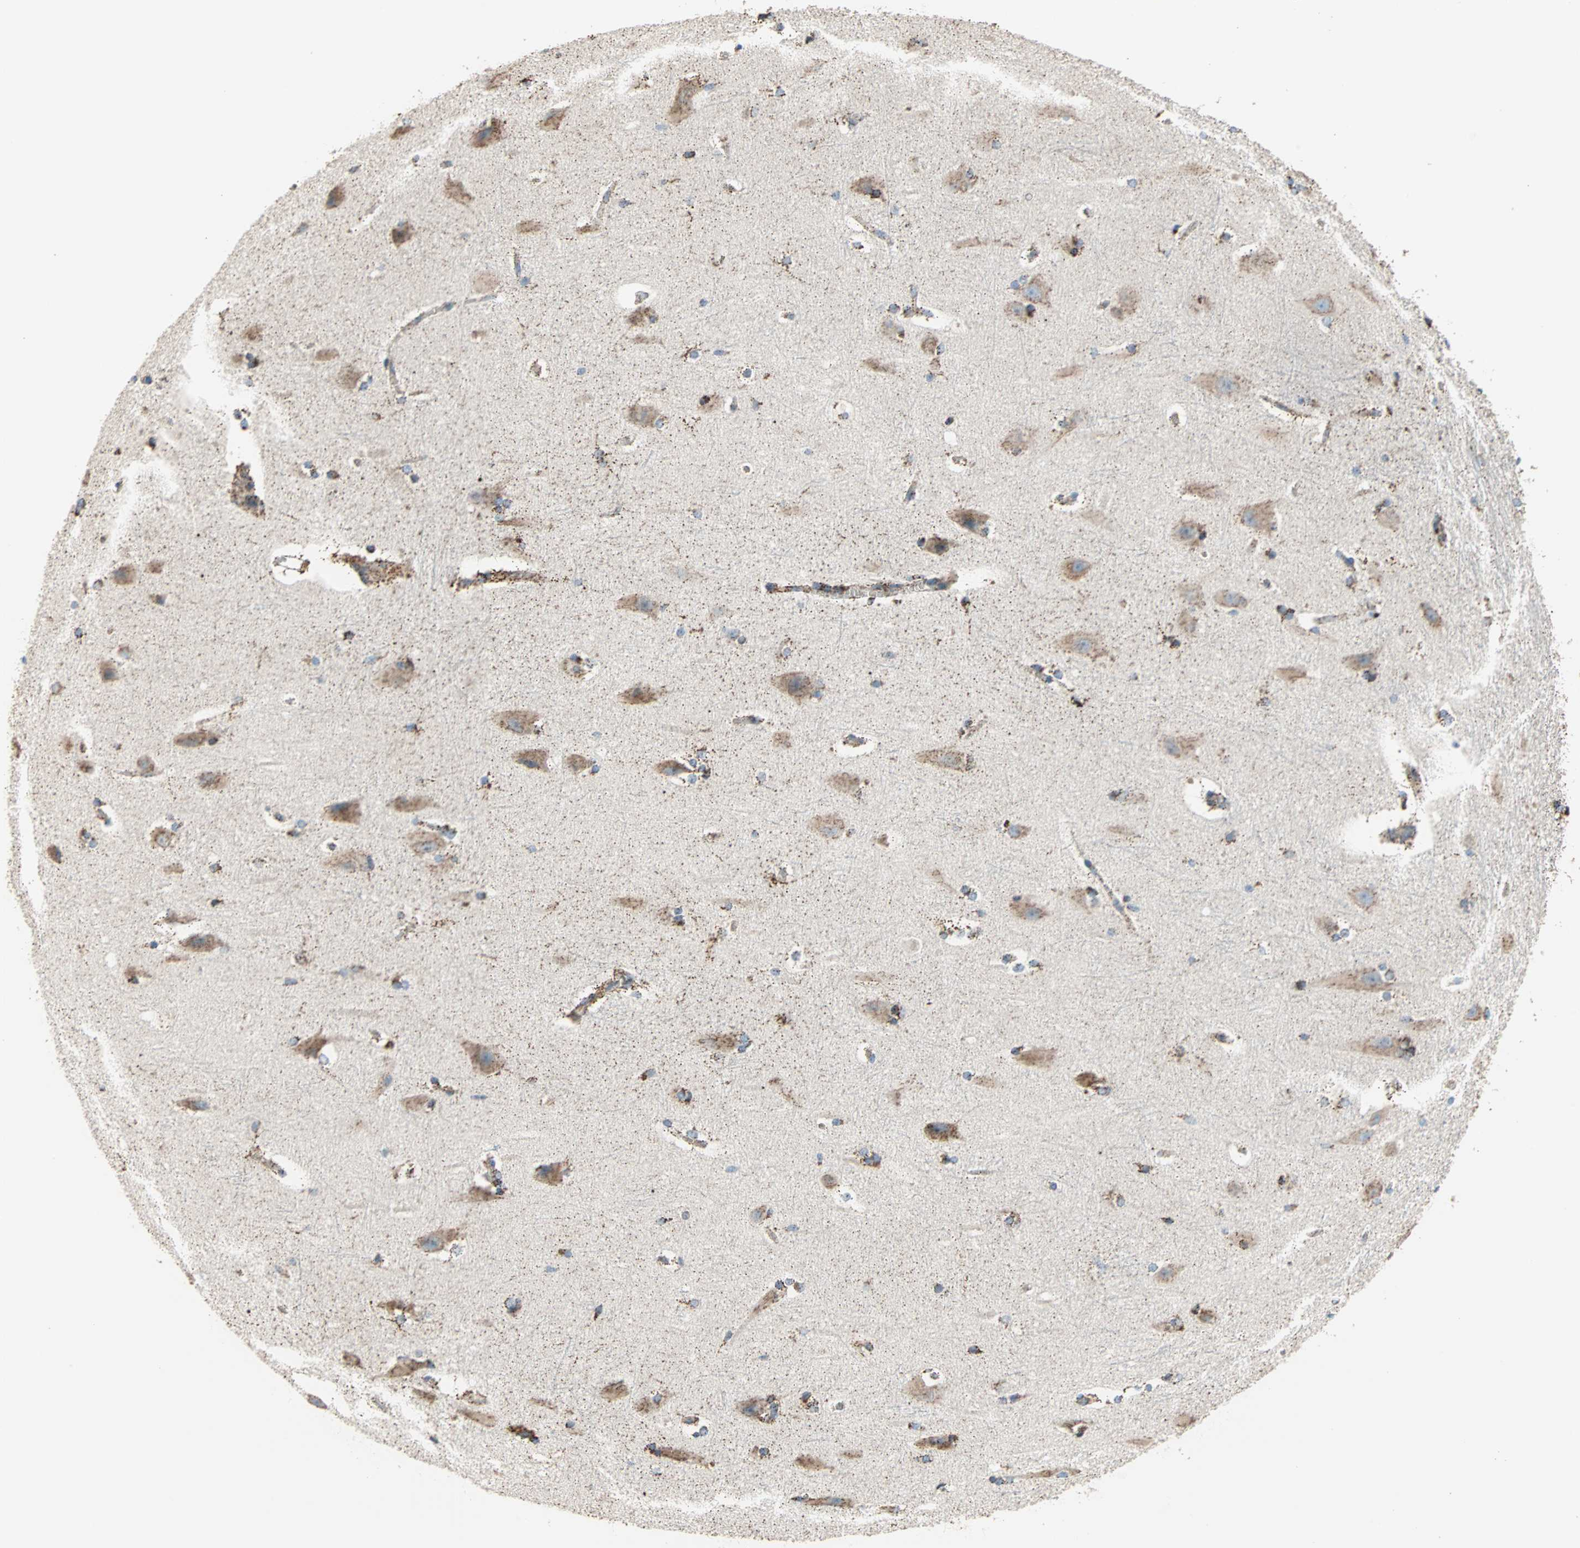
{"staining": {"intensity": "strong", "quantity": "<25%", "location": "cytoplasmic/membranous"}, "tissue": "hippocampus", "cell_type": "Glial cells", "image_type": "normal", "snomed": [{"axis": "morphology", "description": "Normal tissue, NOS"}, {"axis": "topography", "description": "Hippocampus"}], "caption": "Immunohistochemical staining of normal hippocampus exhibits medium levels of strong cytoplasmic/membranous expression in about <25% of glial cells.", "gene": "TST", "patient": {"sex": "female", "age": 19}}